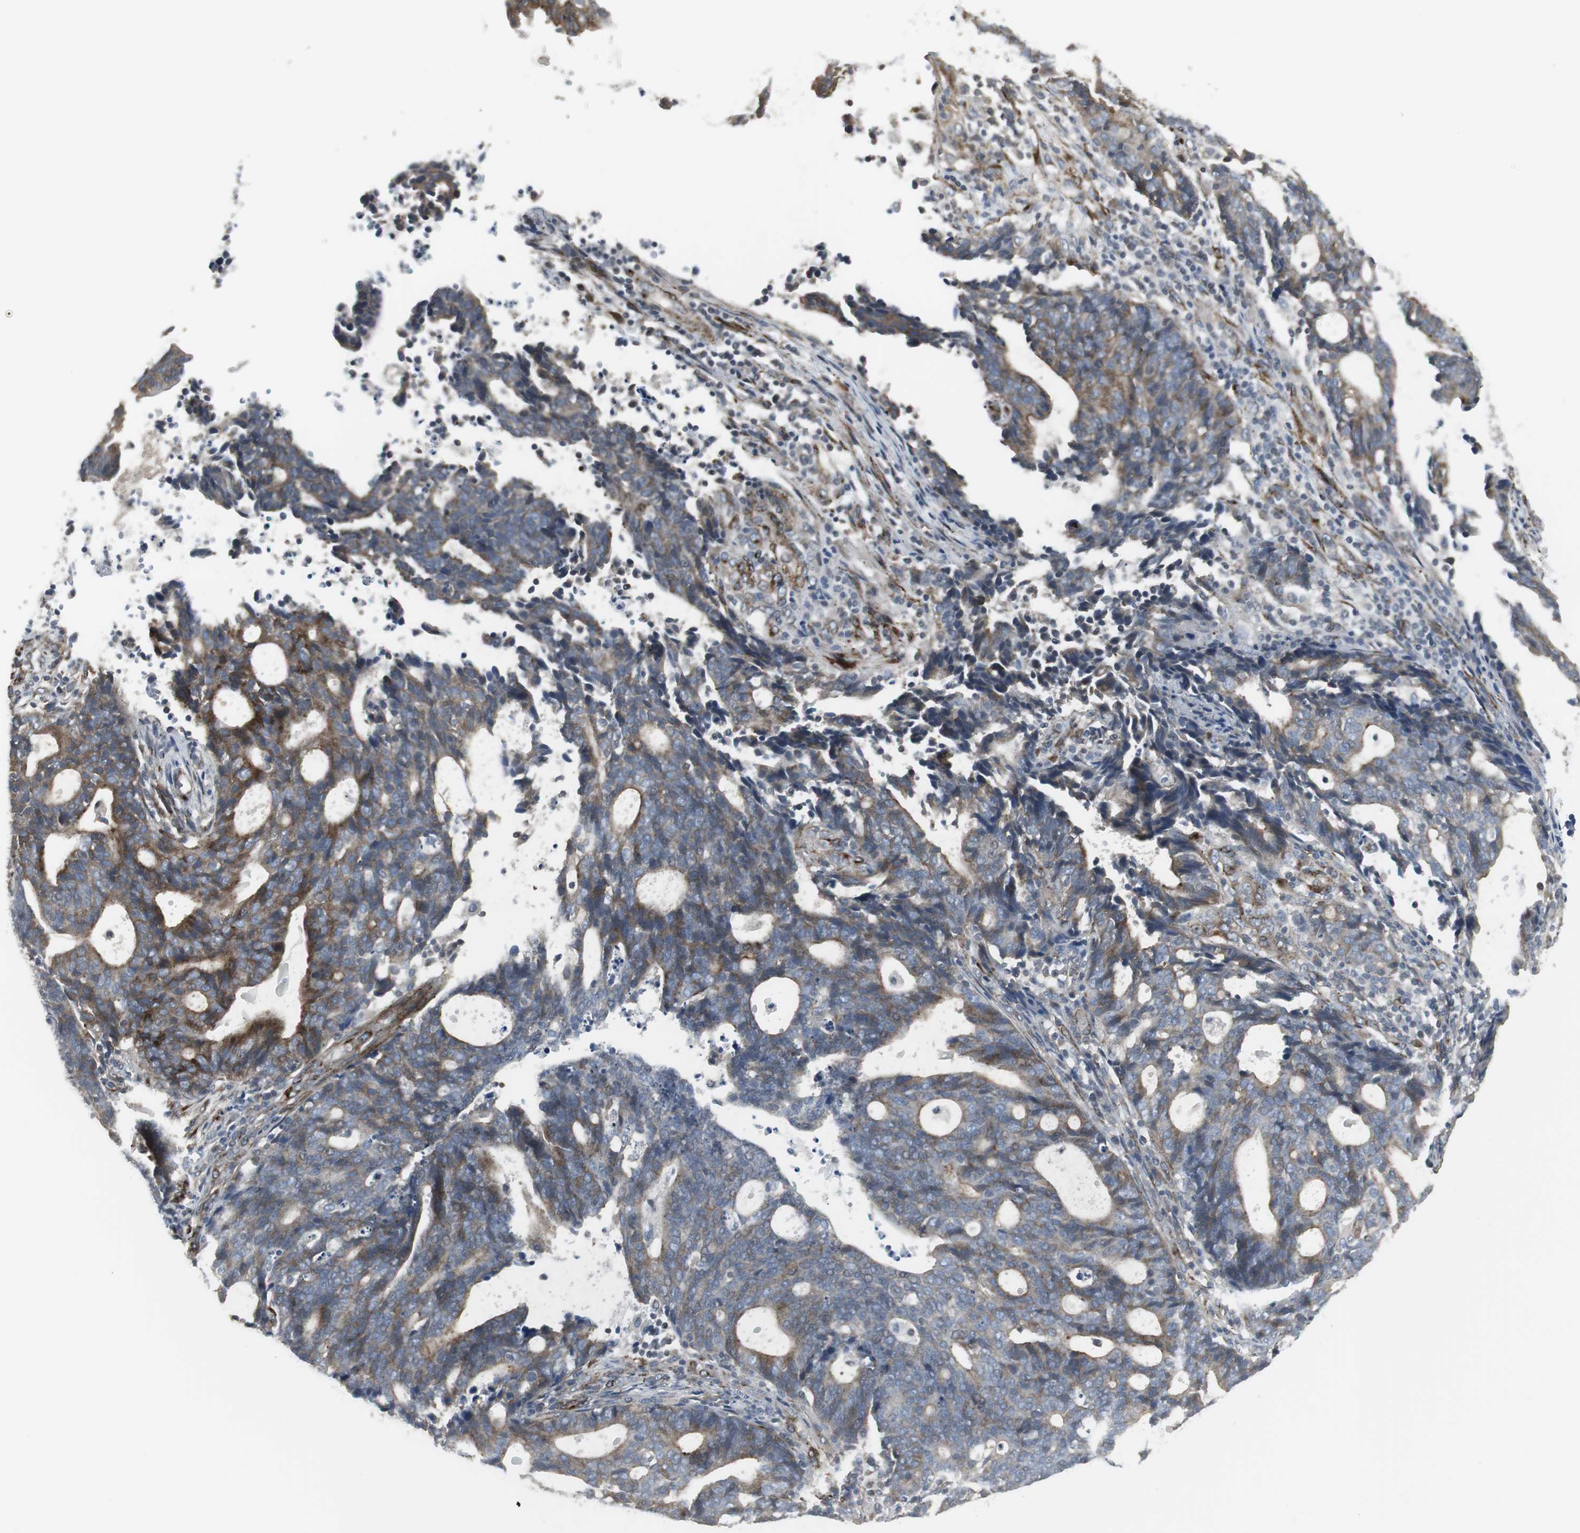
{"staining": {"intensity": "moderate", "quantity": "25%-75%", "location": "cytoplasmic/membranous"}, "tissue": "endometrial cancer", "cell_type": "Tumor cells", "image_type": "cancer", "snomed": [{"axis": "morphology", "description": "Adenocarcinoma, NOS"}, {"axis": "topography", "description": "Uterus"}], "caption": "IHC (DAB) staining of endometrial adenocarcinoma exhibits moderate cytoplasmic/membranous protein positivity in about 25%-75% of tumor cells.", "gene": "SCYL3", "patient": {"sex": "female", "age": 83}}